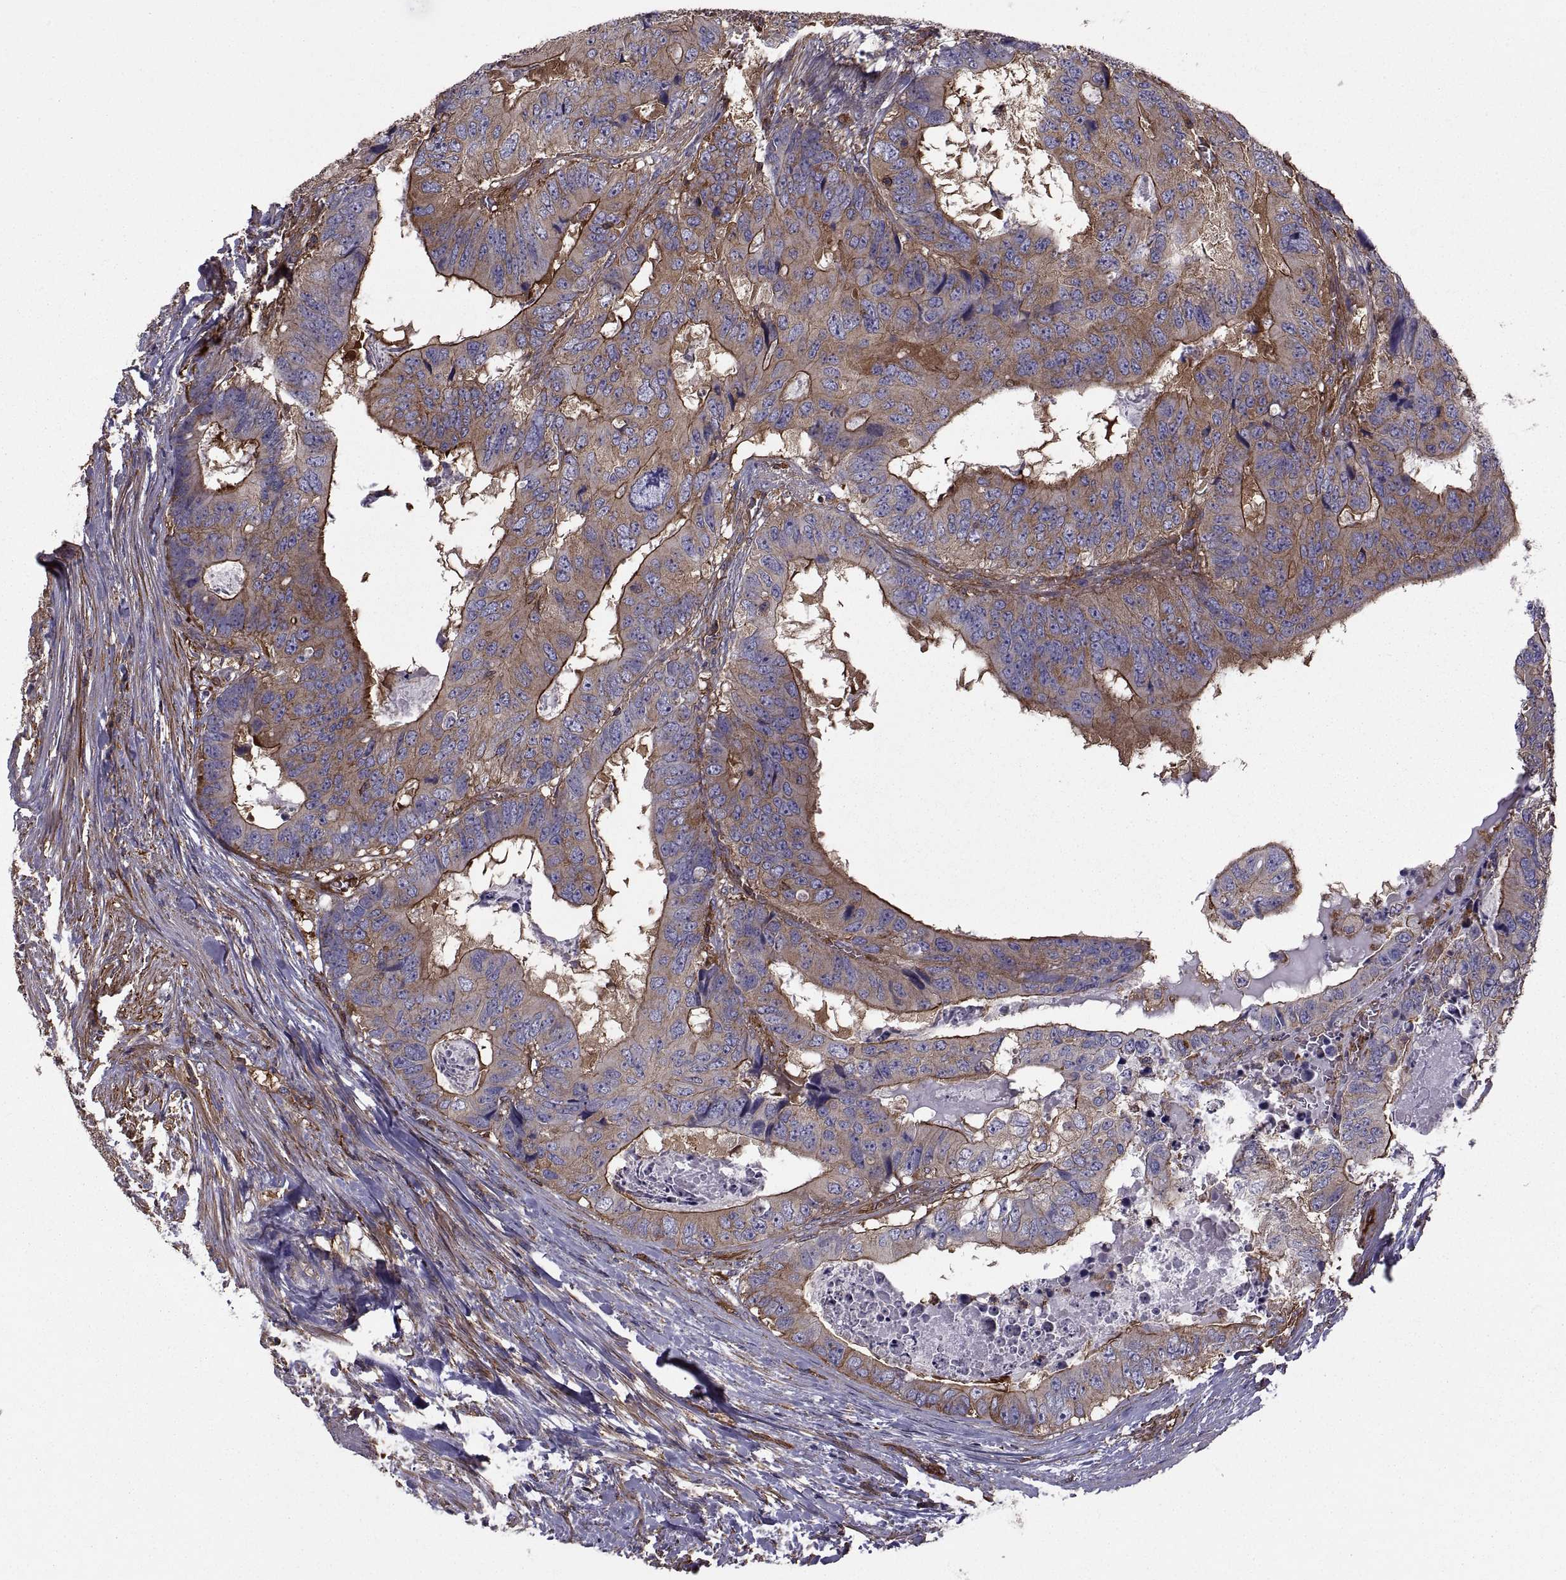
{"staining": {"intensity": "strong", "quantity": "25%-75%", "location": "cytoplasmic/membranous"}, "tissue": "colorectal cancer", "cell_type": "Tumor cells", "image_type": "cancer", "snomed": [{"axis": "morphology", "description": "Adenocarcinoma, NOS"}, {"axis": "topography", "description": "Colon"}], "caption": "A micrograph showing strong cytoplasmic/membranous staining in about 25%-75% of tumor cells in colorectal cancer, as visualized by brown immunohistochemical staining.", "gene": "MYH9", "patient": {"sex": "male", "age": 79}}